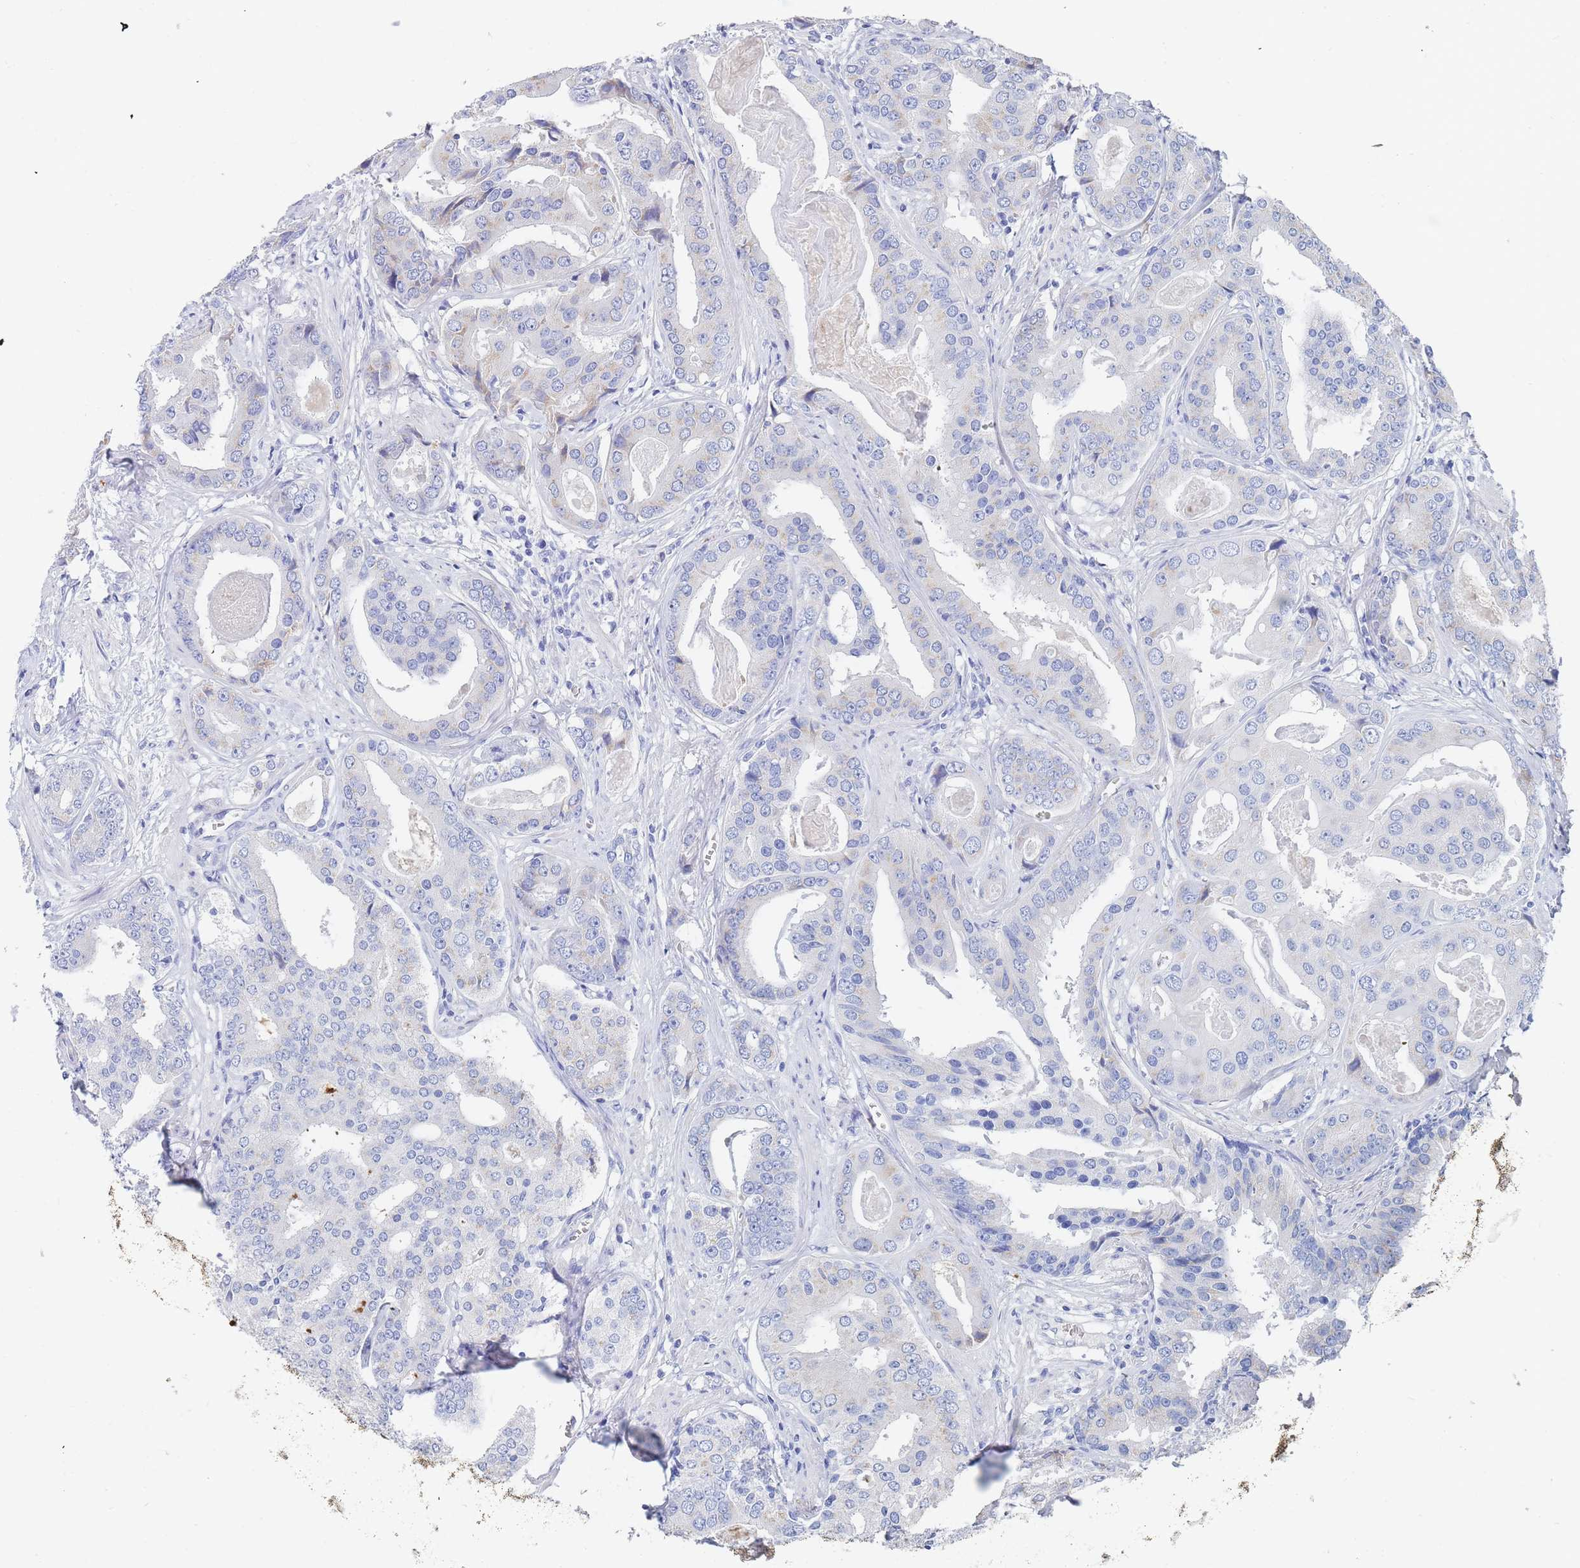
{"staining": {"intensity": "negative", "quantity": "none", "location": "none"}, "tissue": "prostate cancer", "cell_type": "Tumor cells", "image_type": "cancer", "snomed": [{"axis": "morphology", "description": "Adenocarcinoma, High grade"}, {"axis": "topography", "description": "Prostate"}], "caption": "A micrograph of human prostate cancer is negative for staining in tumor cells.", "gene": "SLC25A35", "patient": {"sex": "male", "age": 71}}